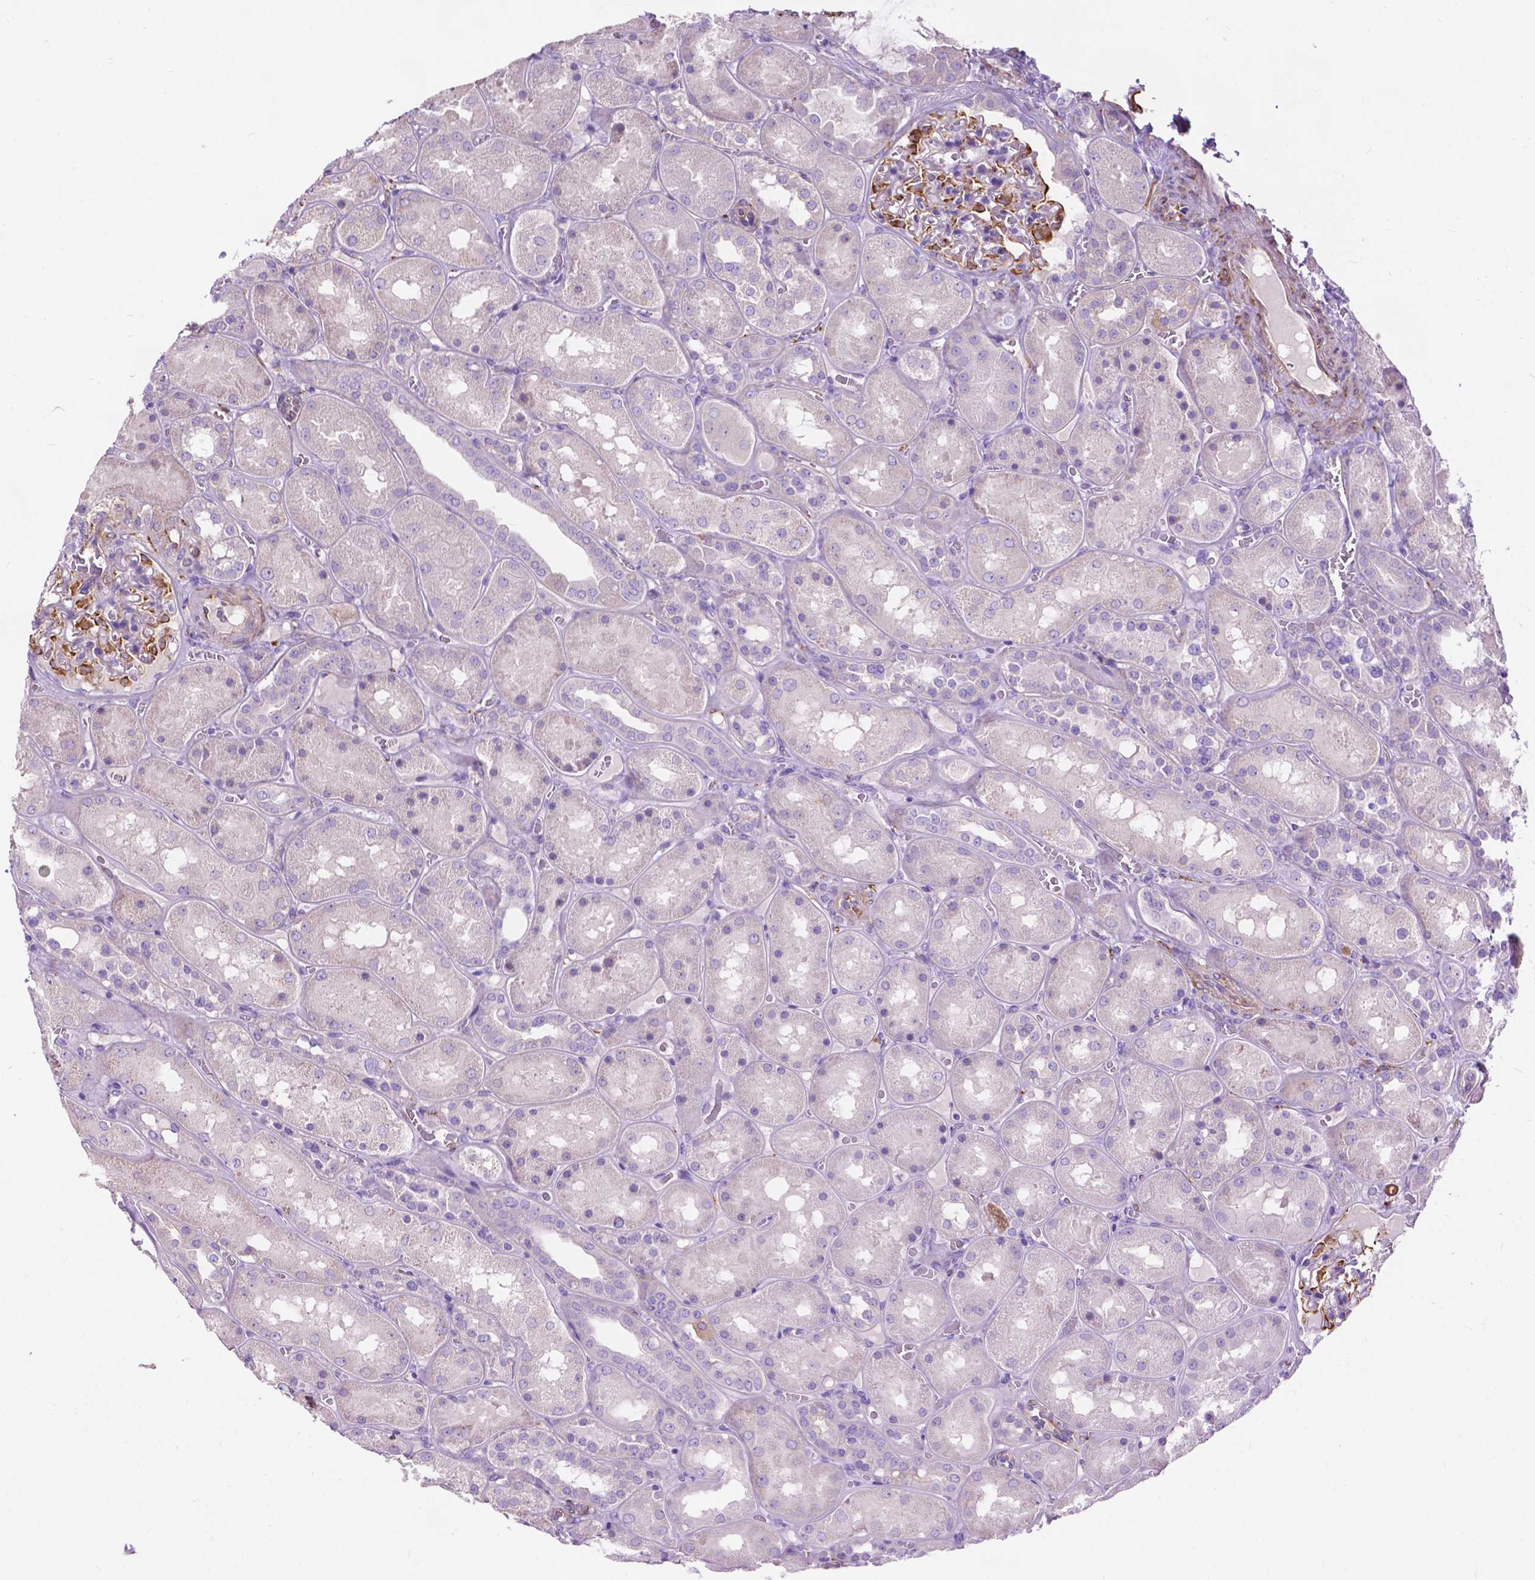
{"staining": {"intensity": "negative", "quantity": "none", "location": "none"}, "tissue": "kidney", "cell_type": "Cells in glomeruli", "image_type": "normal", "snomed": [{"axis": "morphology", "description": "Normal tissue, NOS"}, {"axis": "topography", "description": "Kidney"}], "caption": "This photomicrograph is of benign kidney stained with immunohistochemistry (IHC) to label a protein in brown with the nuclei are counter-stained blue. There is no expression in cells in glomeruli. The staining is performed using DAB brown chromogen with nuclei counter-stained in using hematoxylin.", "gene": "PCDHA12", "patient": {"sex": "male", "age": 73}}